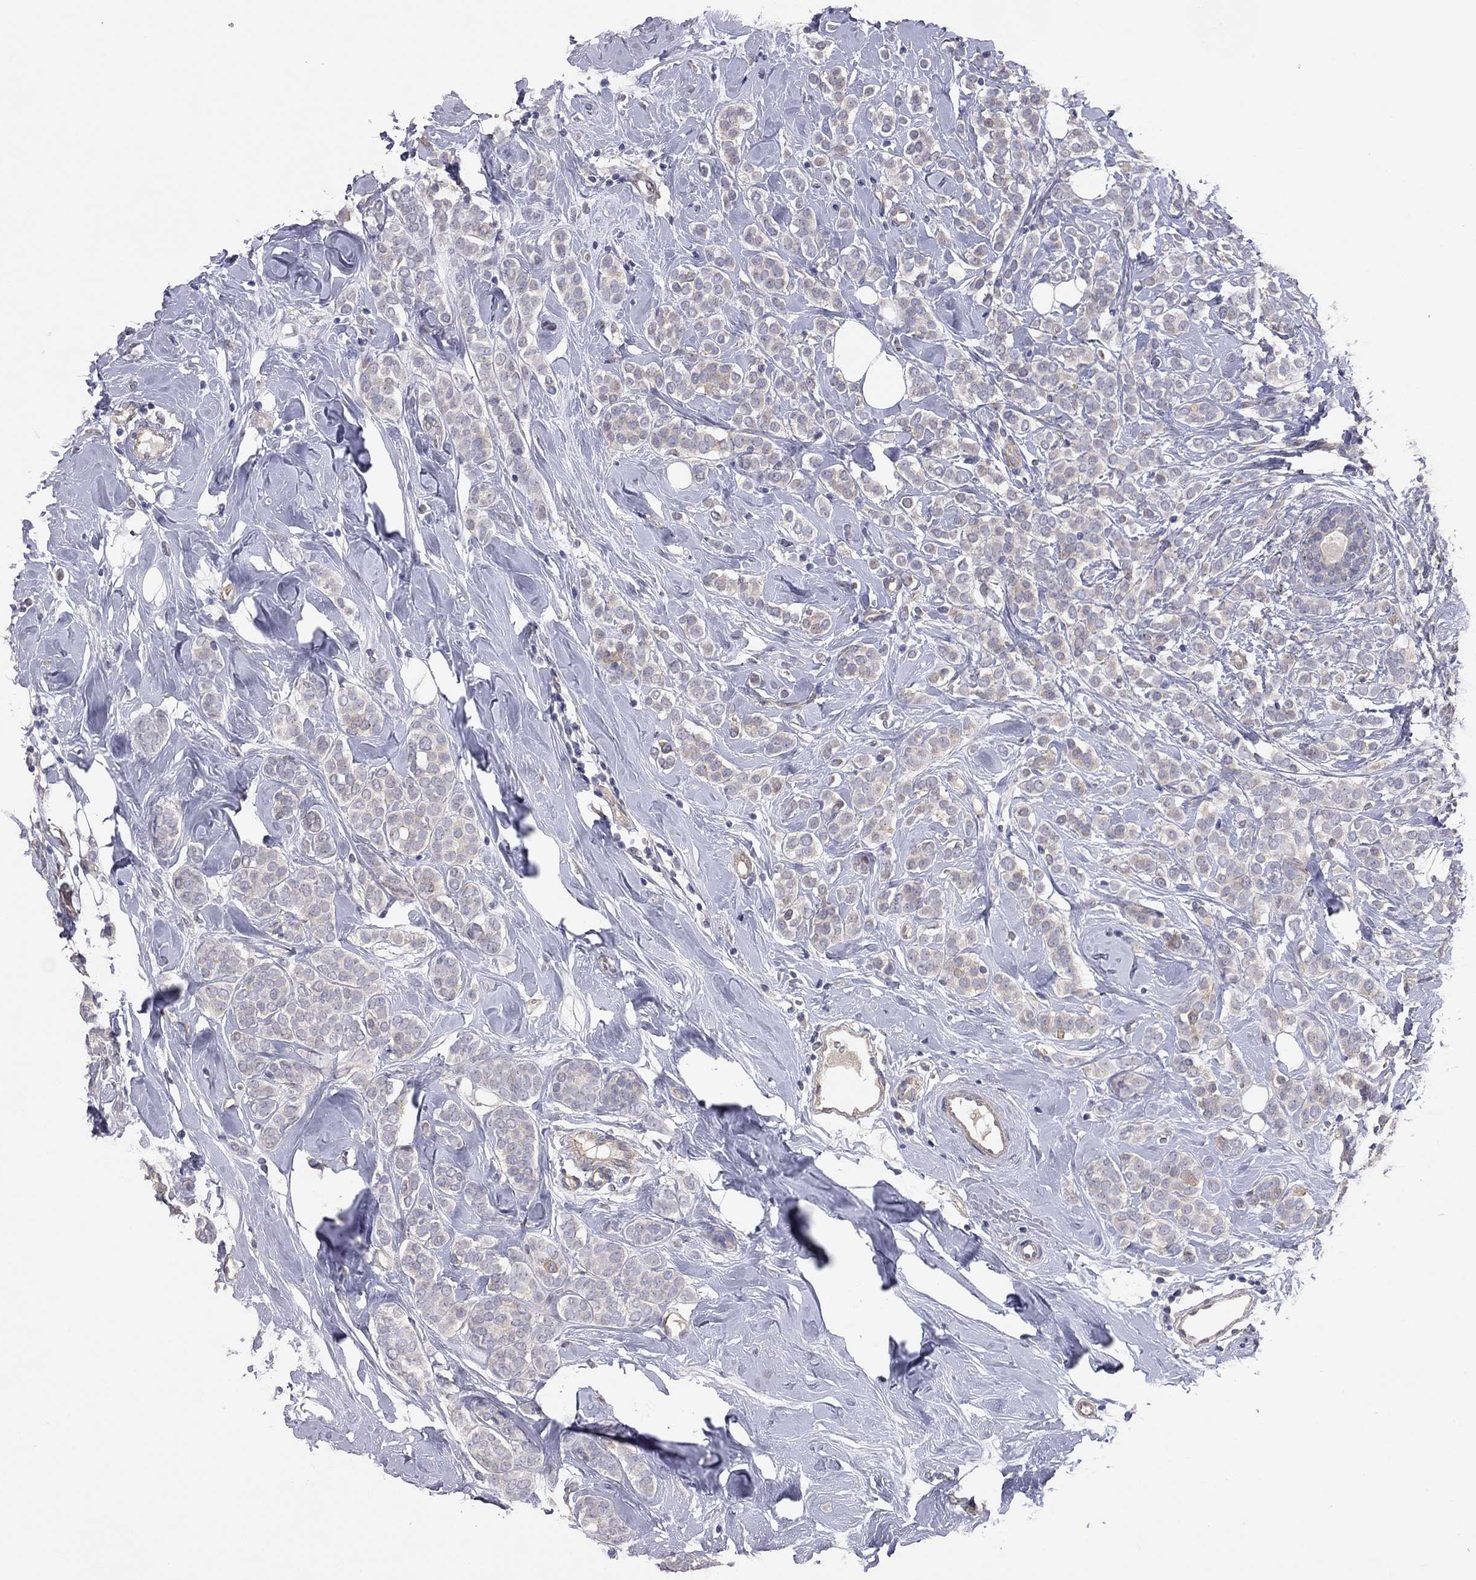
{"staining": {"intensity": "weak", "quantity": "25%-75%", "location": "cytoplasmic/membranous"}, "tissue": "breast cancer", "cell_type": "Tumor cells", "image_type": "cancer", "snomed": [{"axis": "morphology", "description": "Lobular carcinoma"}, {"axis": "topography", "description": "Breast"}], "caption": "The immunohistochemical stain labels weak cytoplasmic/membranous expression in tumor cells of lobular carcinoma (breast) tissue. (DAB = brown stain, brightfield microscopy at high magnification).", "gene": "KCNB1", "patient": {"sex": "female", "age": 49}}